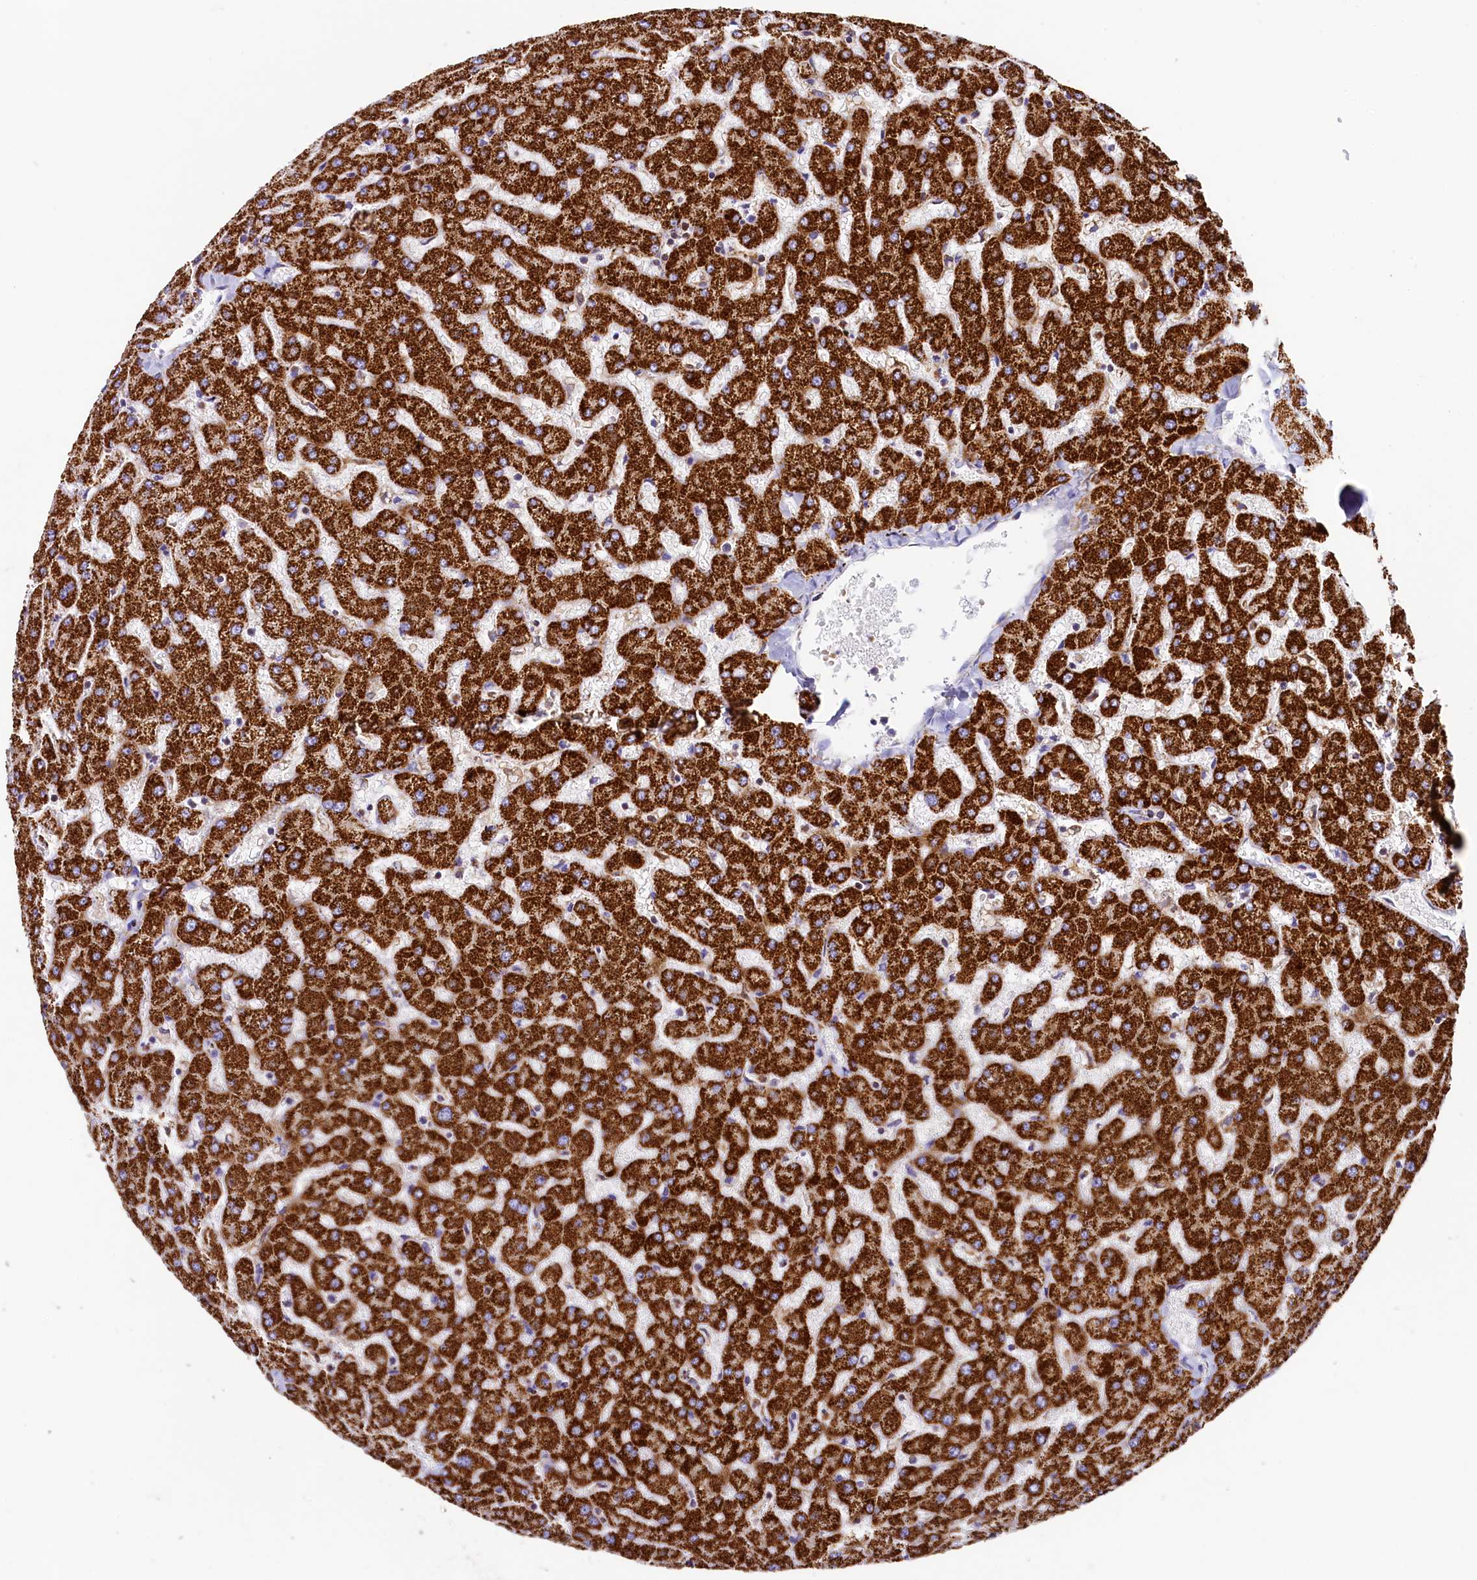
{"staining": {"intensity": "moderate", "quantity": ">75%", "location": "cytoplasmic/membranous"}, "tissue": "liver", "cell_type": "Cholangiocytes", "image_type": "normal", "snomed": [{"axis": "morphology", "description": "Normal tissue, NOS"}, {"axis": "topography", "description": "Liver"}], "caption": "Immunohistochemical staining of unremarkable liver demonstrates moderate cytoplasmic/membranous protein positivity in approximately >75% of cholangiocytes. The staining is performed using DAB brown chromogen to label protein expression. The nuclei are counter-stained blue using hematoxylin.", "gene": "CLYBL", "patient": {"sex": "female", "age": 63}}